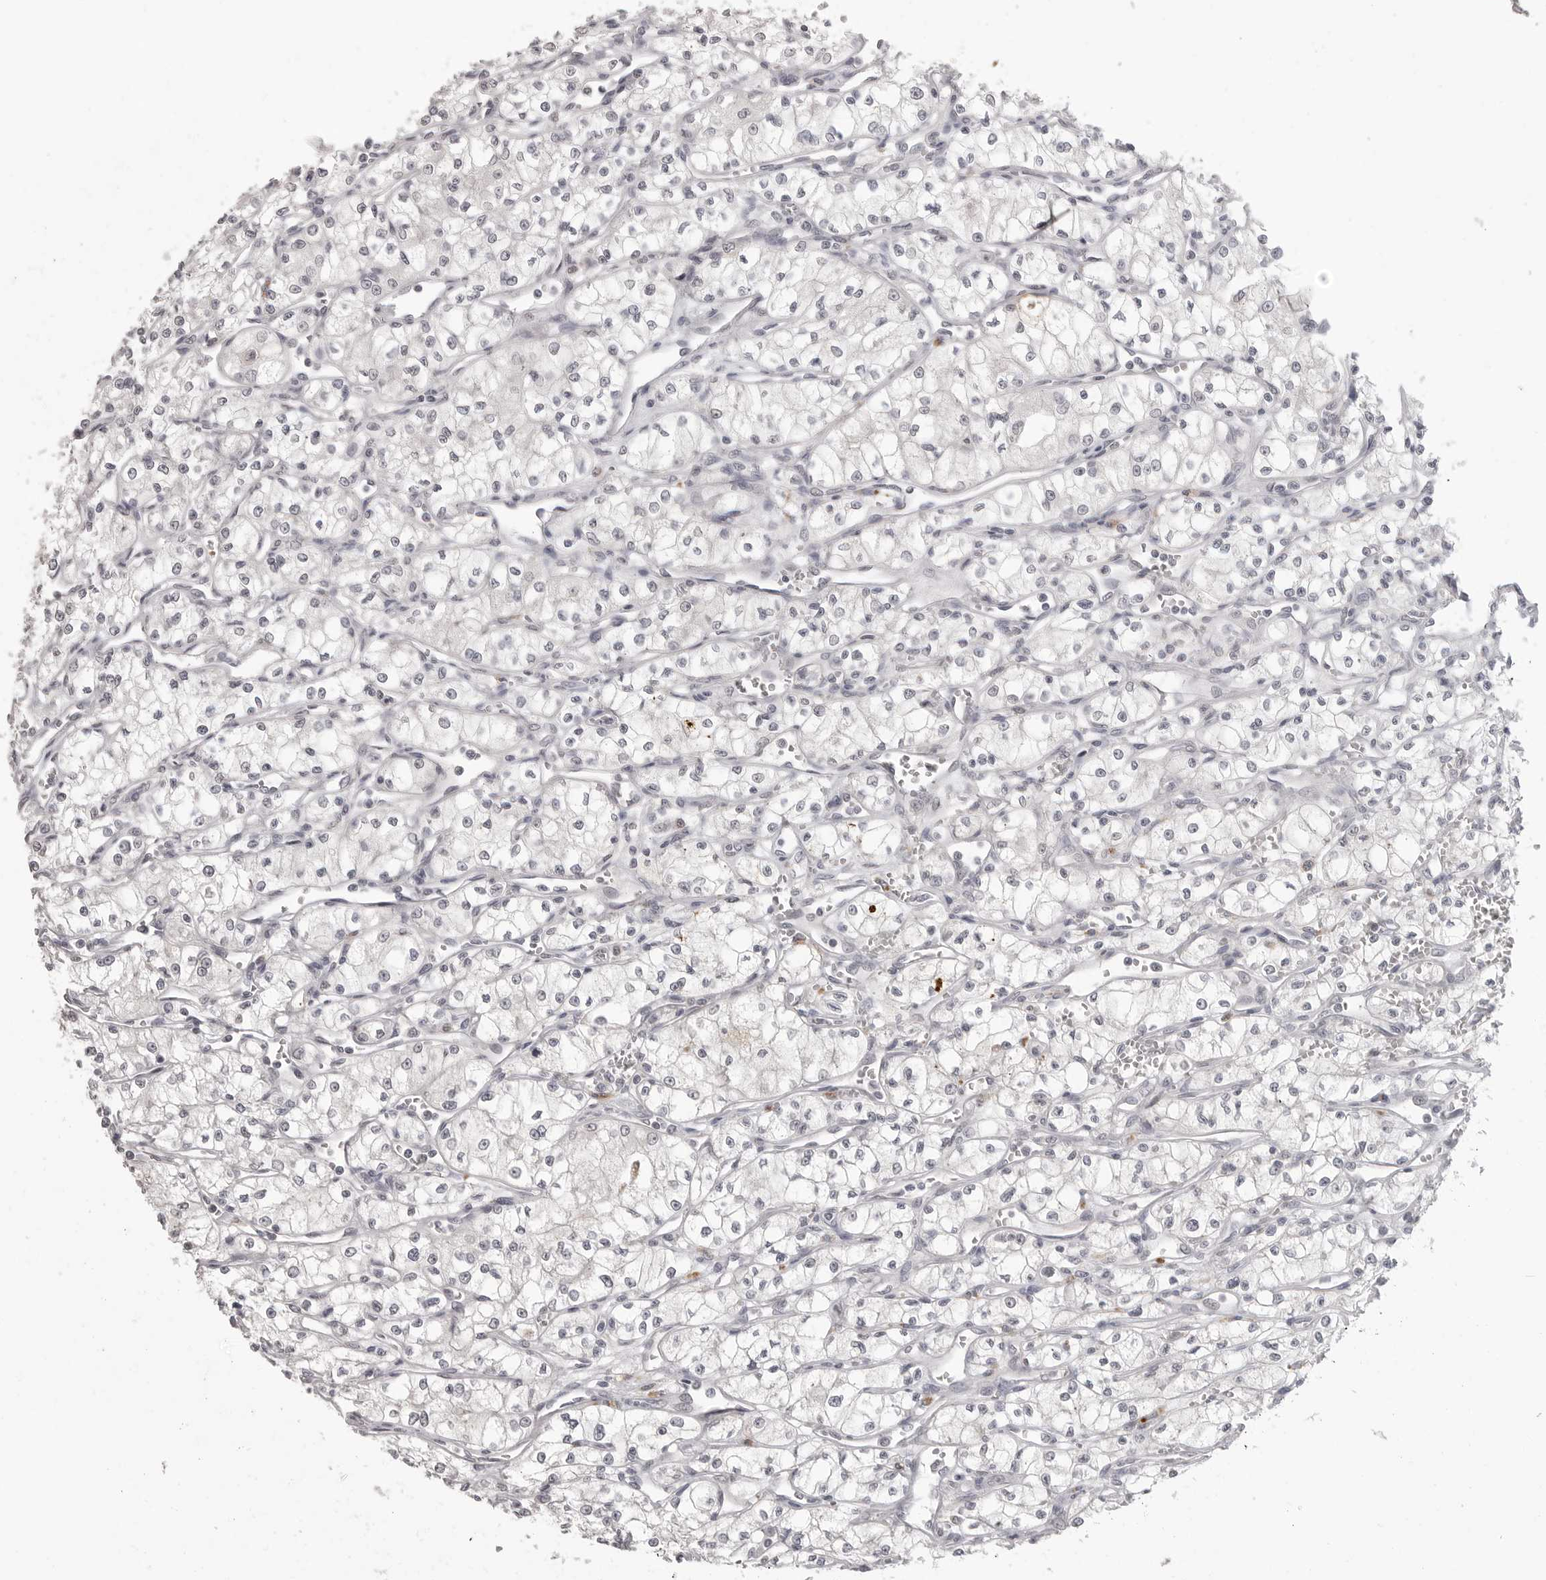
{"staining": {"intensity": "negative", "quantity": "none", "location": "none"}, "tissue": "renal cancer", "cell_type": "Tumor cells", "image_type": "cancer", "snomed": [{"axis": "morphology", "description": "Adenocarcinoma, NOS"}, {"axis": "topography", "description": "Kidney"}], "caption": "Immunohistochemistry of renal cancer (adenocarcinoma) demonstrates no expression in tumor cells.", "gene": "PRSS1", "patient": {"sex": "male", "age": 59}}